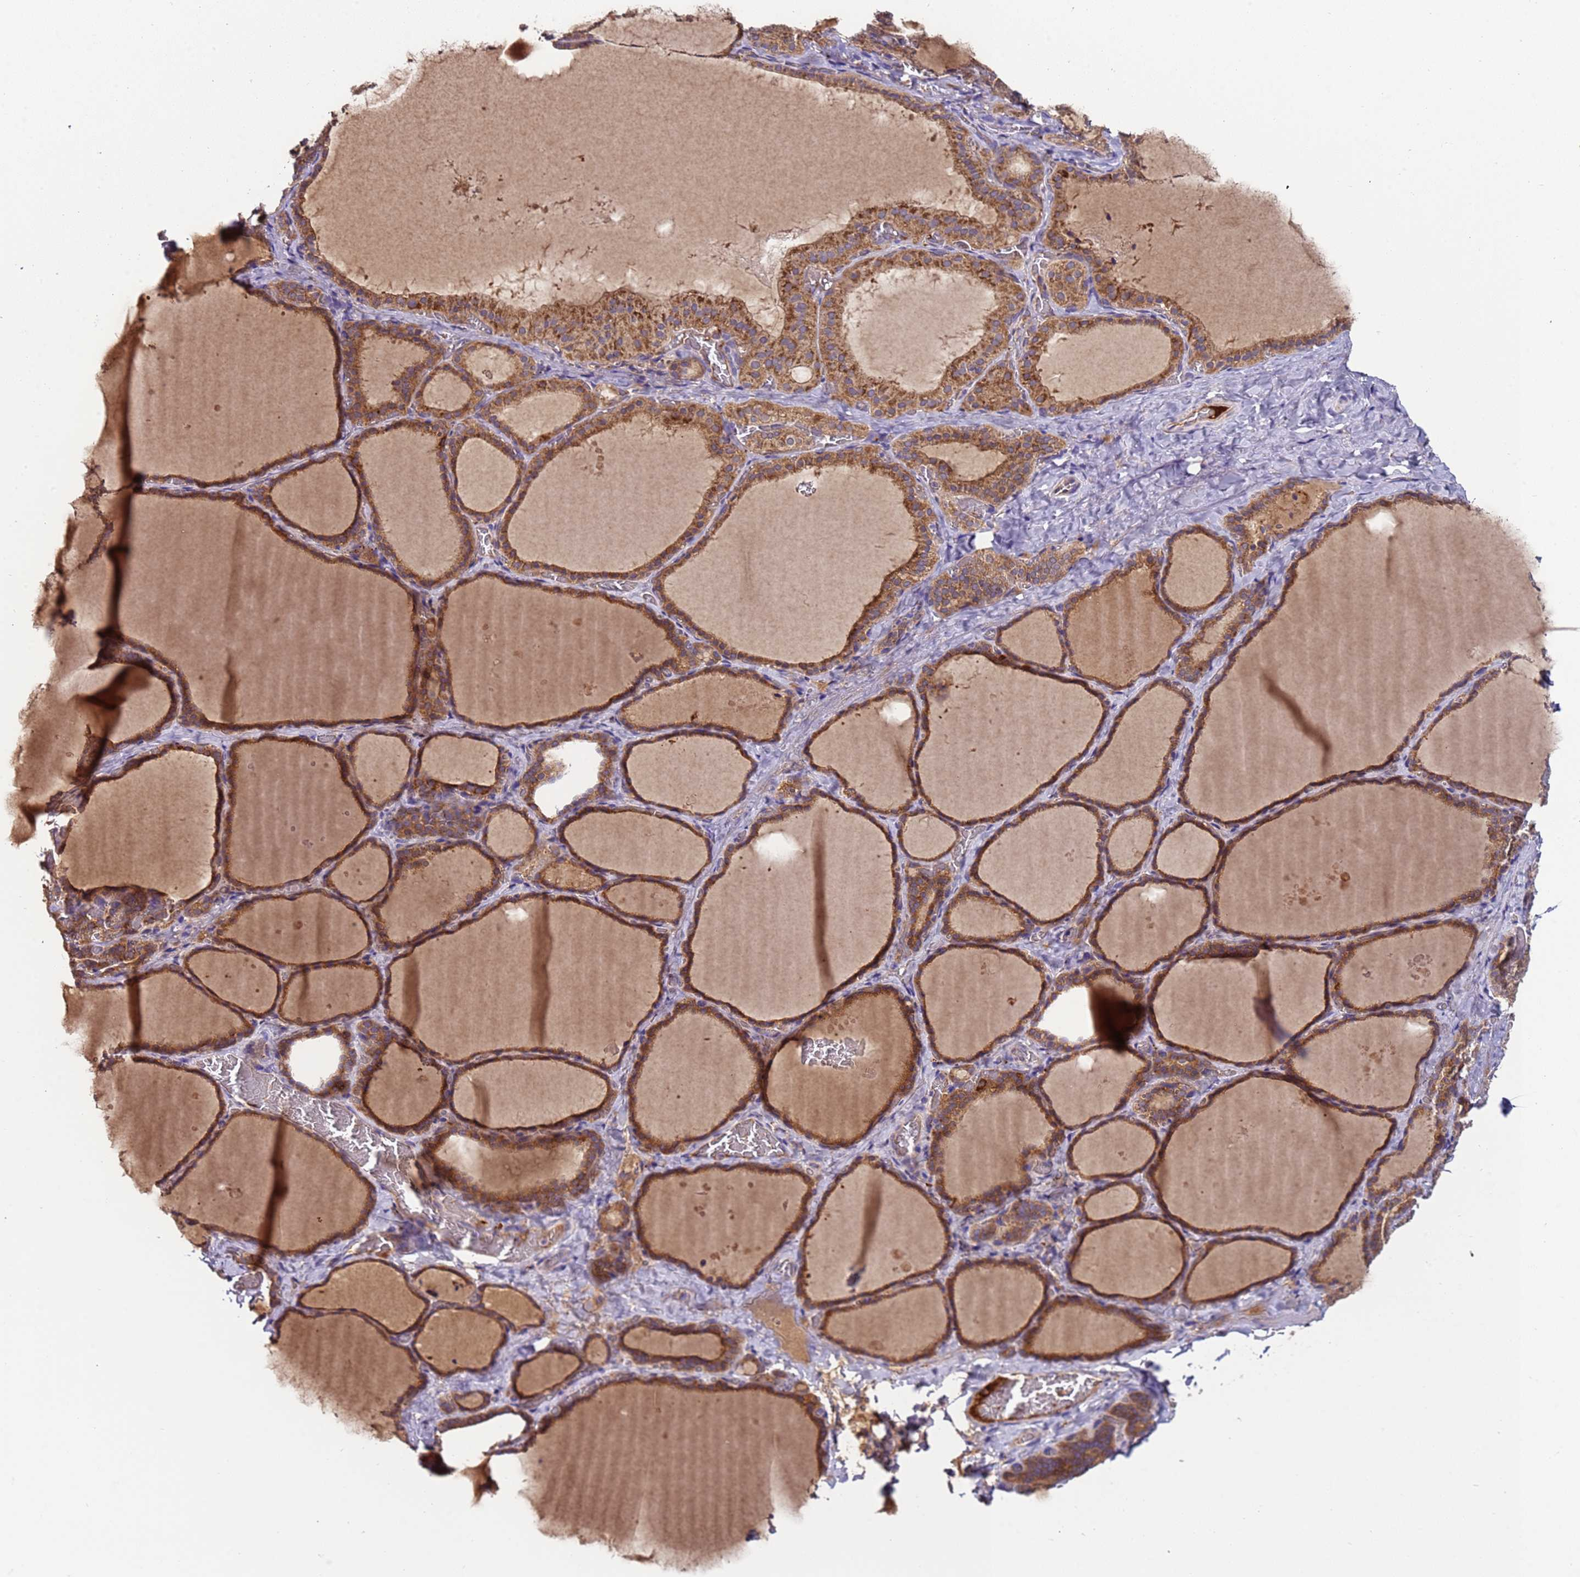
{"staining": {"intensity": "moderate", "quantity": ">75%", "location": "cytoplasmic/membranous"}, "tissue": "thyroid gland", "cell_type": "Glandular cells", "image_type": "normal", "snomed": [{"axis": "morphology", "description": "Normal tissue, NOS"}, {"axis": "topography", "description": "Thyroid gland"}], "caption": "Glandular cells demonstrate medium levels of moderate cytoplasmic/membranous expression in approximately >75% of cells in normal human thyroid gland.", "gene": "TMEM126A", "patient": {"sex": "female", "age": 39}}